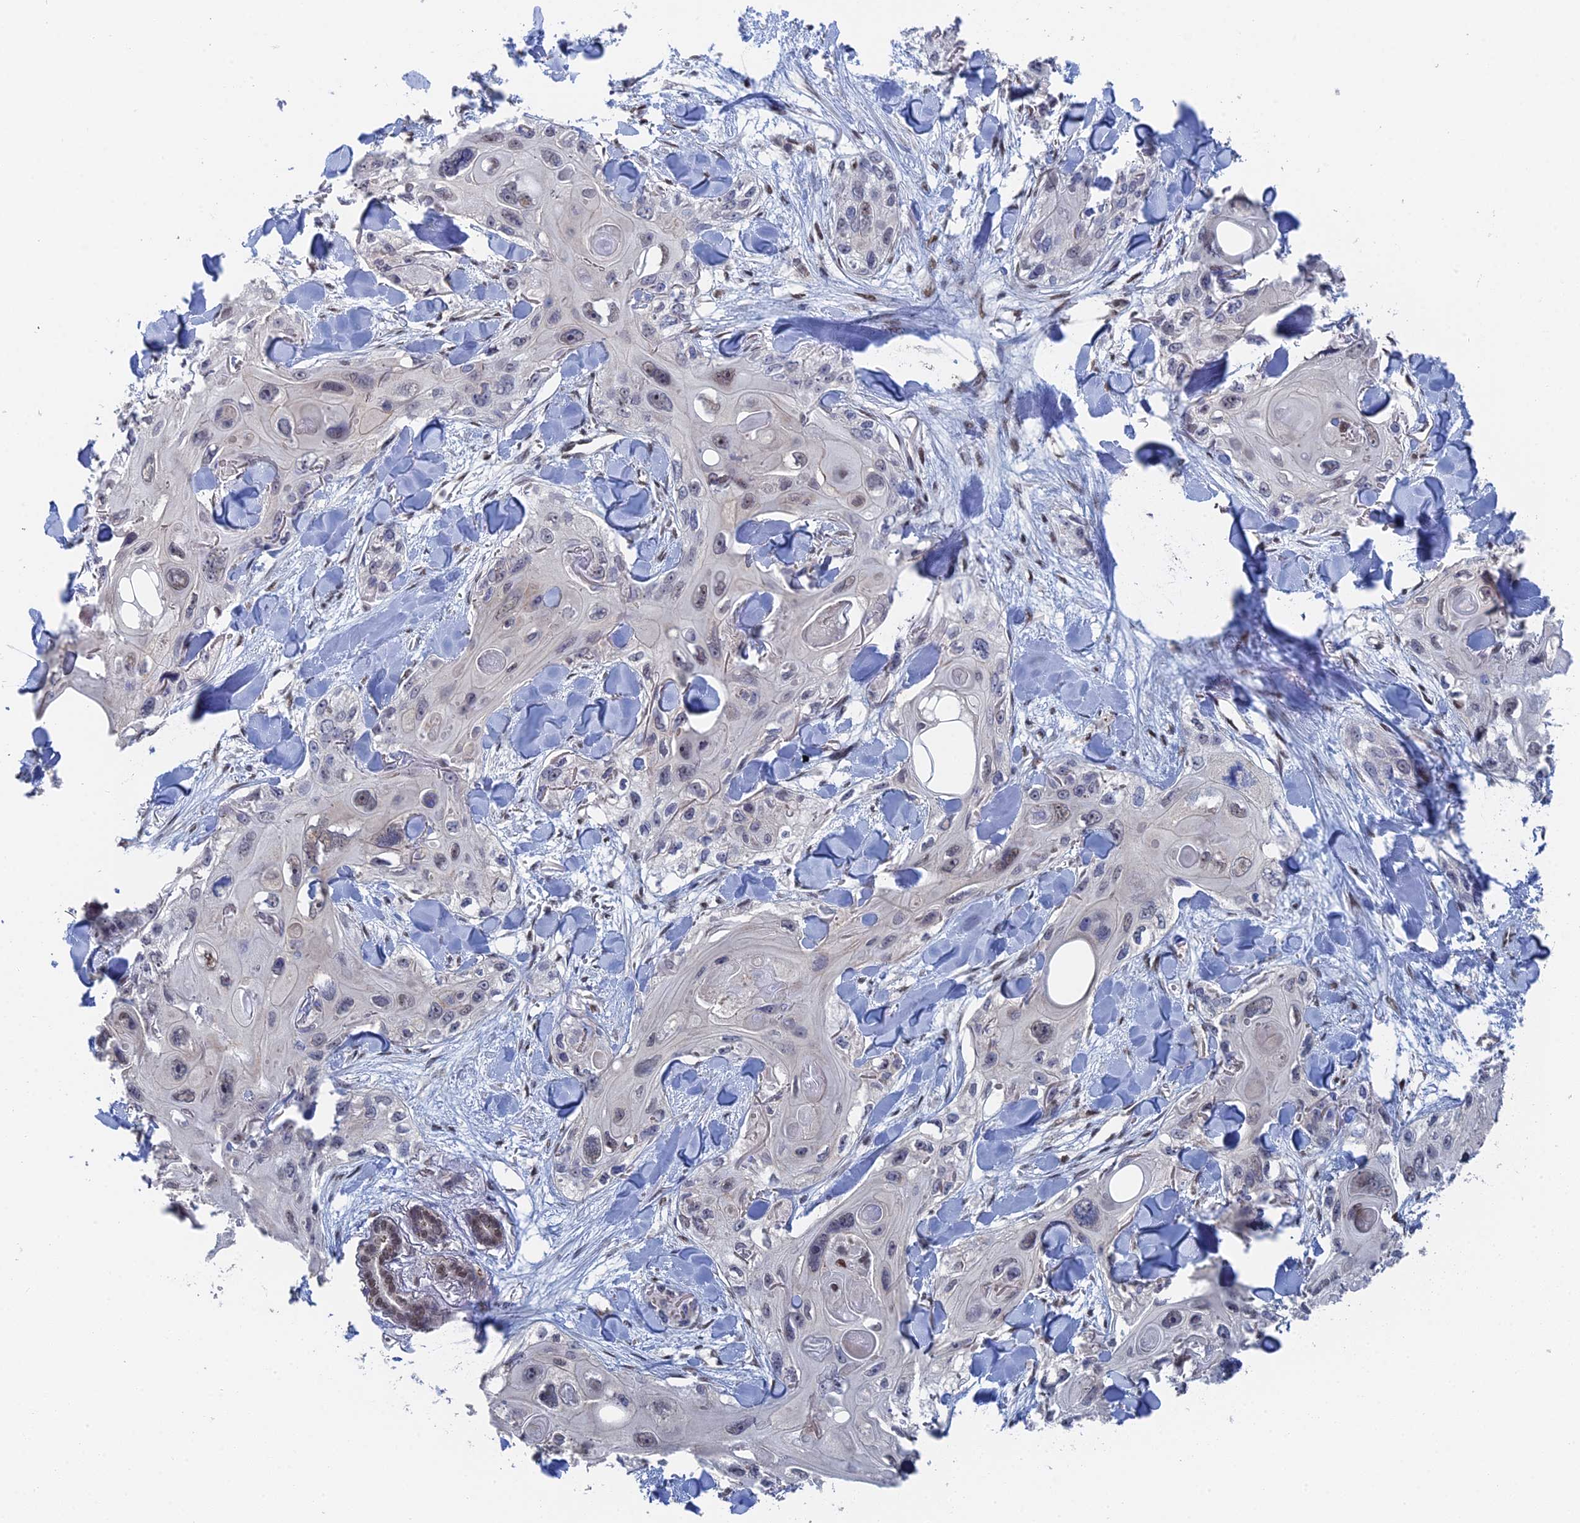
{"staining": {"intensity": "weak", "quantity": "<25%", "location": "nuclear"}, "tissue": "skin cancer", "cell_type": "Tumor cells", "image_type": "cancer", "snomed": [{"axis": "morphology", "description": "Normal tissue, NOS"}, {"axis": "morphology", "description": "Squamous cell carcinoma, NOS"}, {"axis": "topography", "description": "Skin"}], "caption": "Tumor cells are negative for protein expression in human skin cancer (squamous cell carcinoma).", "gene": "TSSC4", "patient": {"sex": "male", "age": 72}}